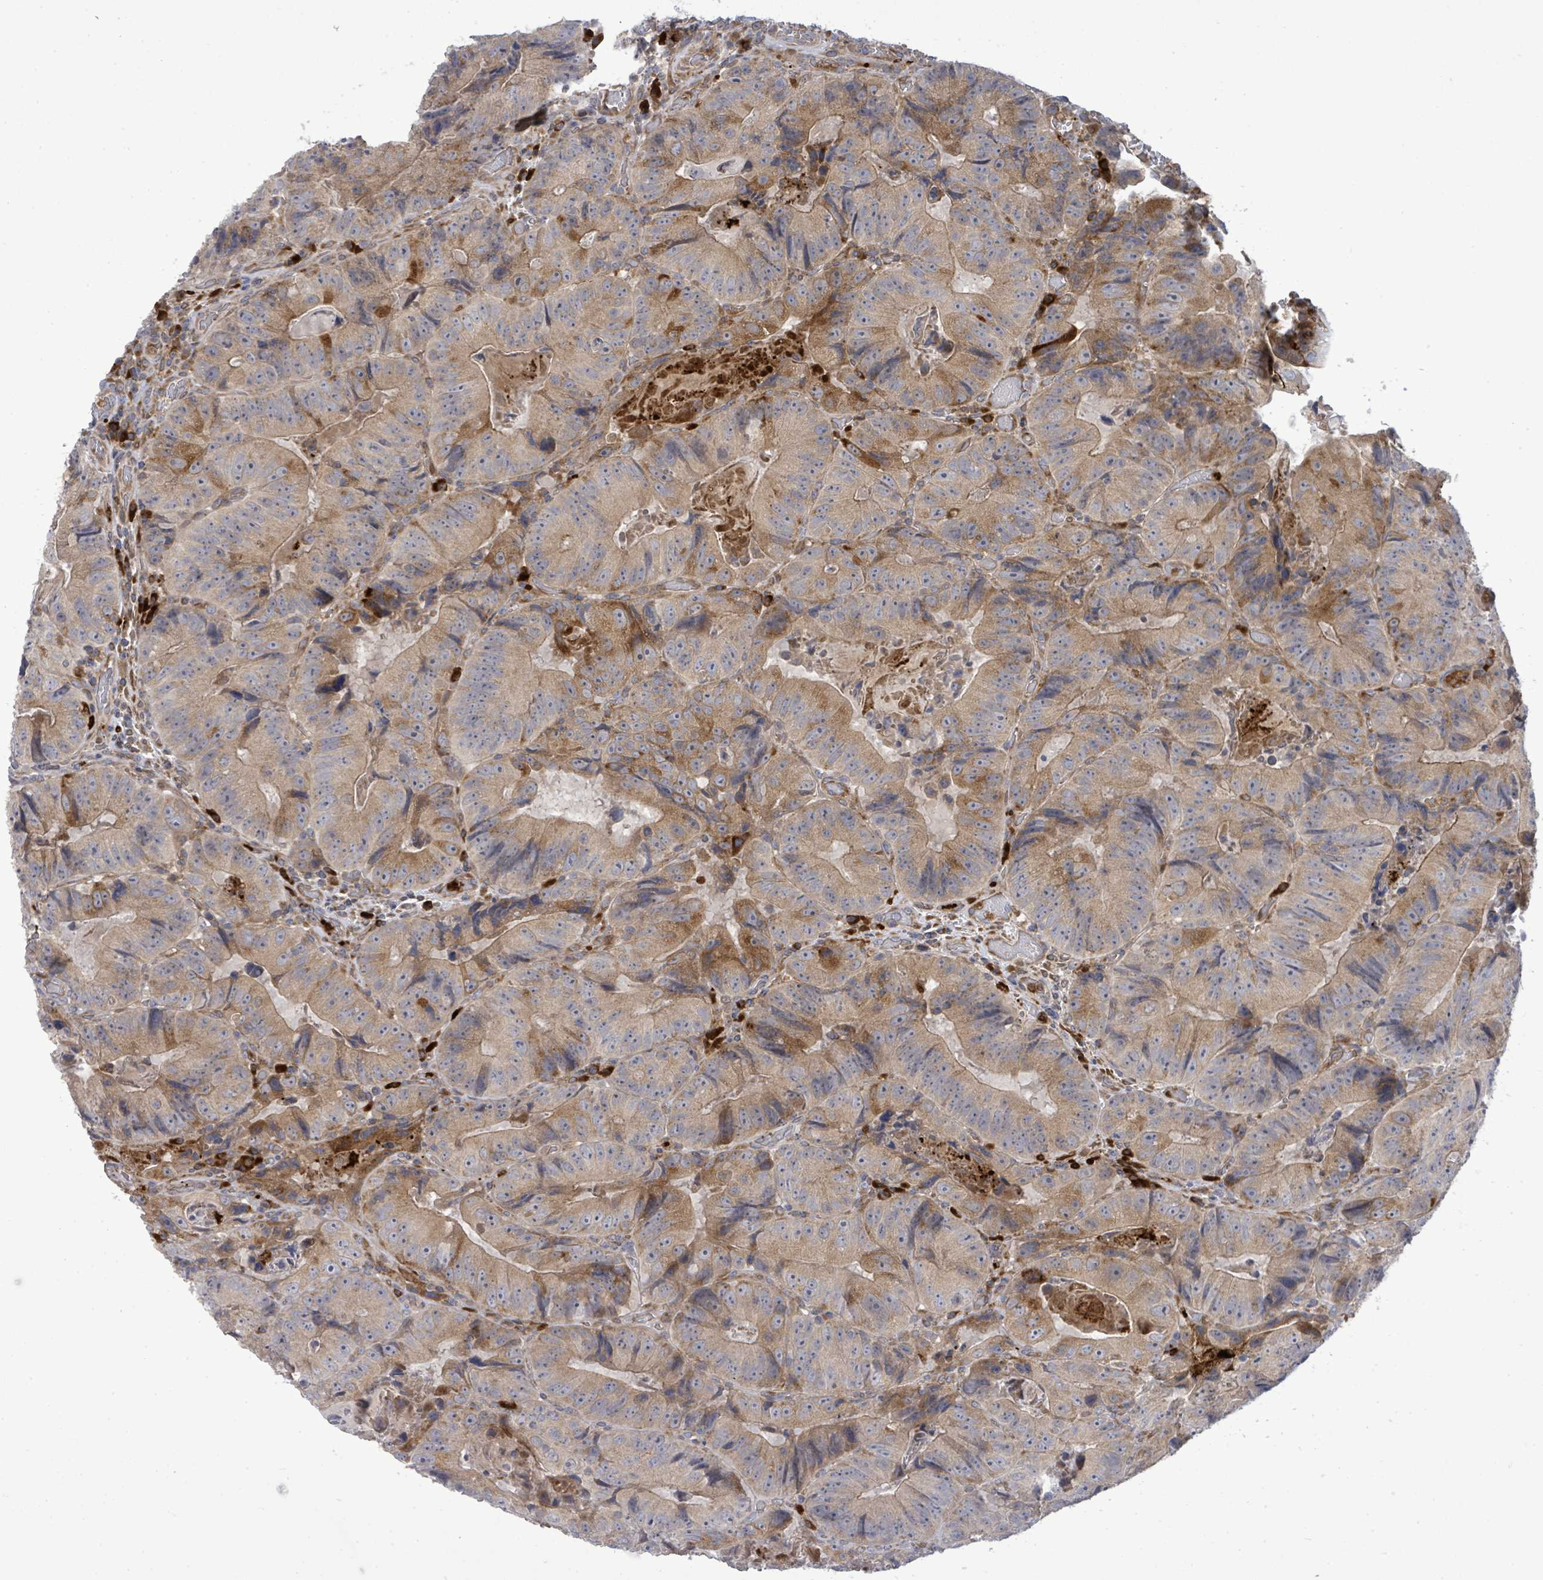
{"staining": {"intensity": "moderate", "quantity": ">75%", "location": "cytoplasmic/membranous"}, "tissue": "colorectal cancer", "cell_type": "Tumor cells", "image_type": "cancer", "snomed": [{"axis": "morphology", "description": "Adenocarcinoma, NOS"}, {"axis": "topography", "description": "Colon"}], "caption": "Approximately >75% of tumor cells in human colorectal cancer reveal moderate cytoplasmic/membranous protein expression as visualized by brown immunohistochemical staining.", "gene": "SAR1A", "patient": {"sex": "female", "age": 86}}